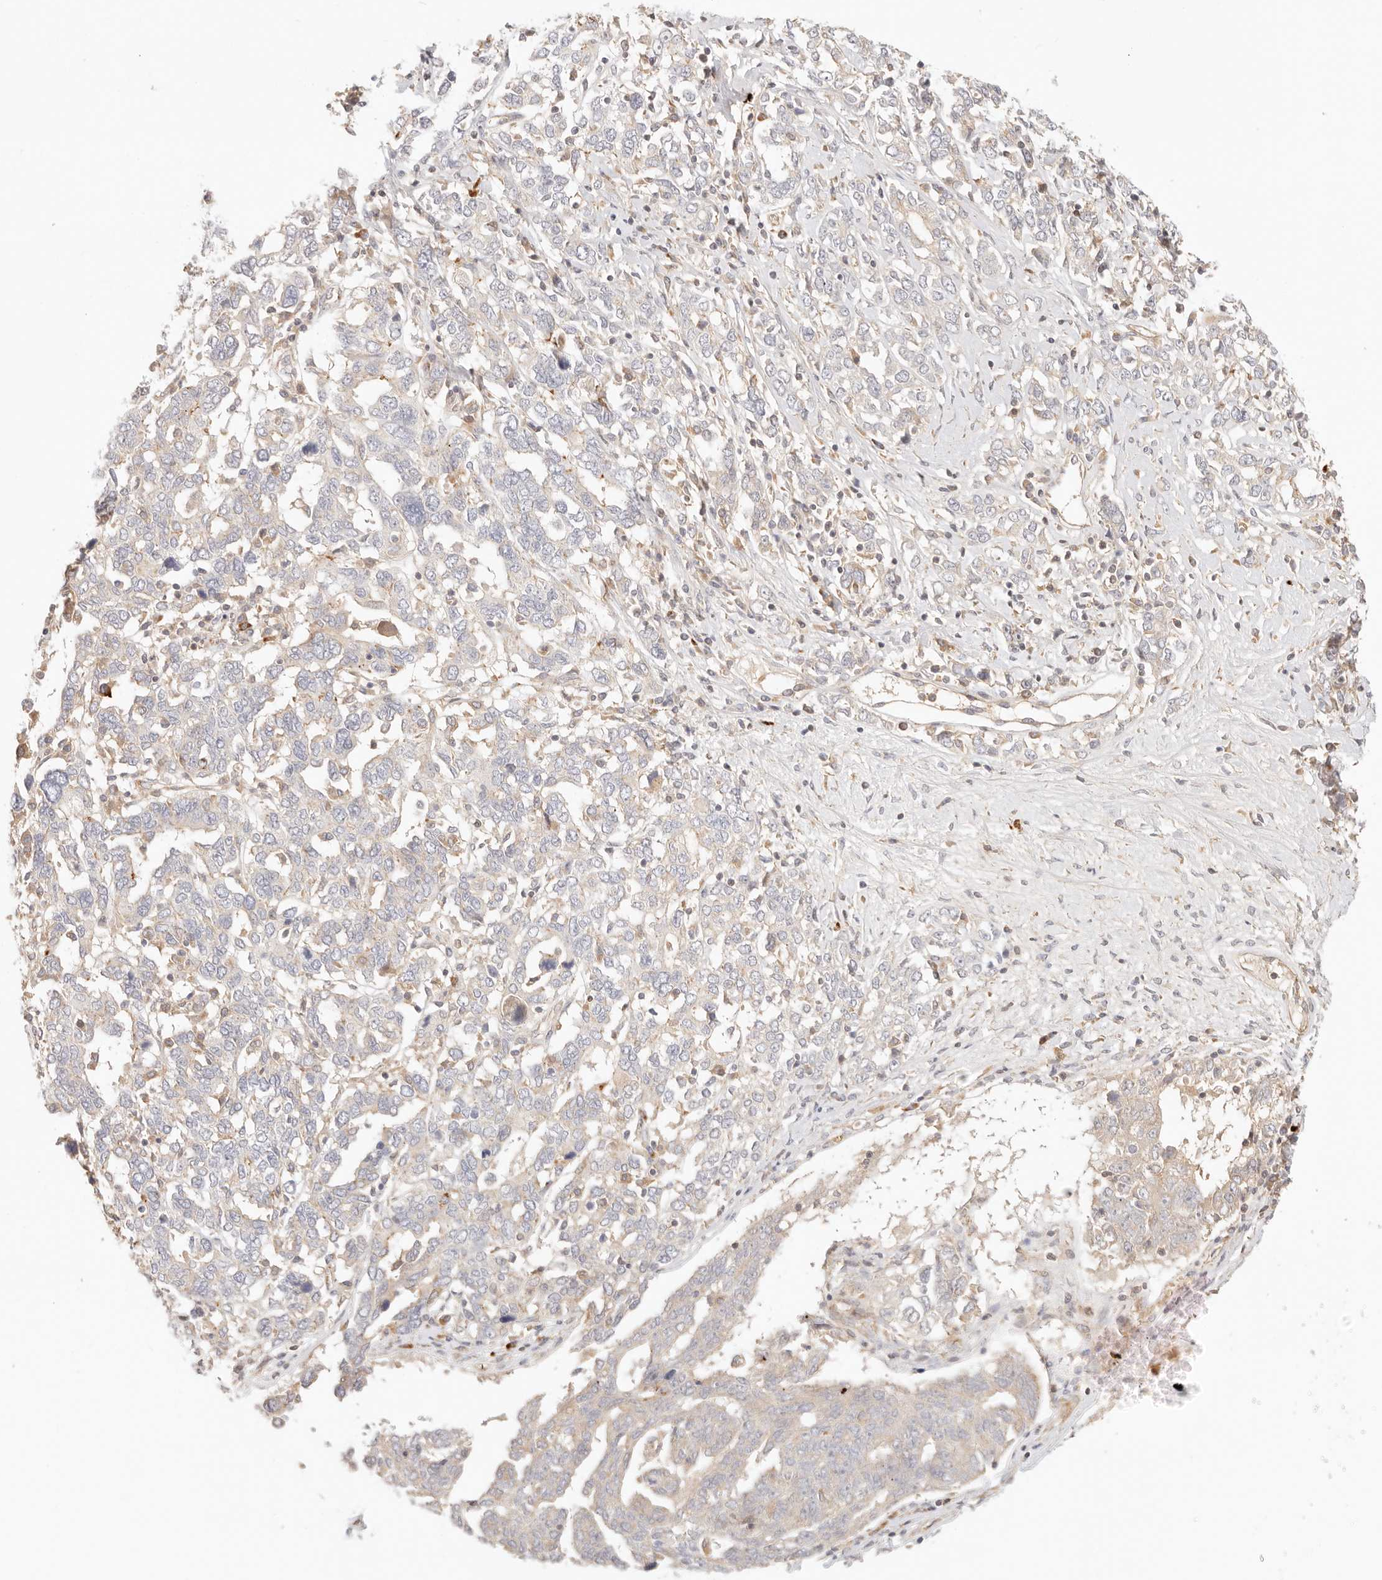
{"staining": {"intensity": "negative", "quantity": "none", "location": "none"}, "tissue": "ovarian cancer", "cell_type": "Tumor cells", "image_type": "cancer", "snomed": [{"axis": "morphology", "description": "Carcinoma, endometroid"}, {"axis": "topography", "description": "Ovary"}], "caption": "Immunohistochemistry (IHC) image of neoplastic tissue: human ovarian cancer (endometroid carcinoma) stained with DAB (3,3'-diaminobenzidine) demonstrates no significant protein staining in tumor cells.", "gene": "IL1R2", "patient": {"sex": "female", "age": 62}}